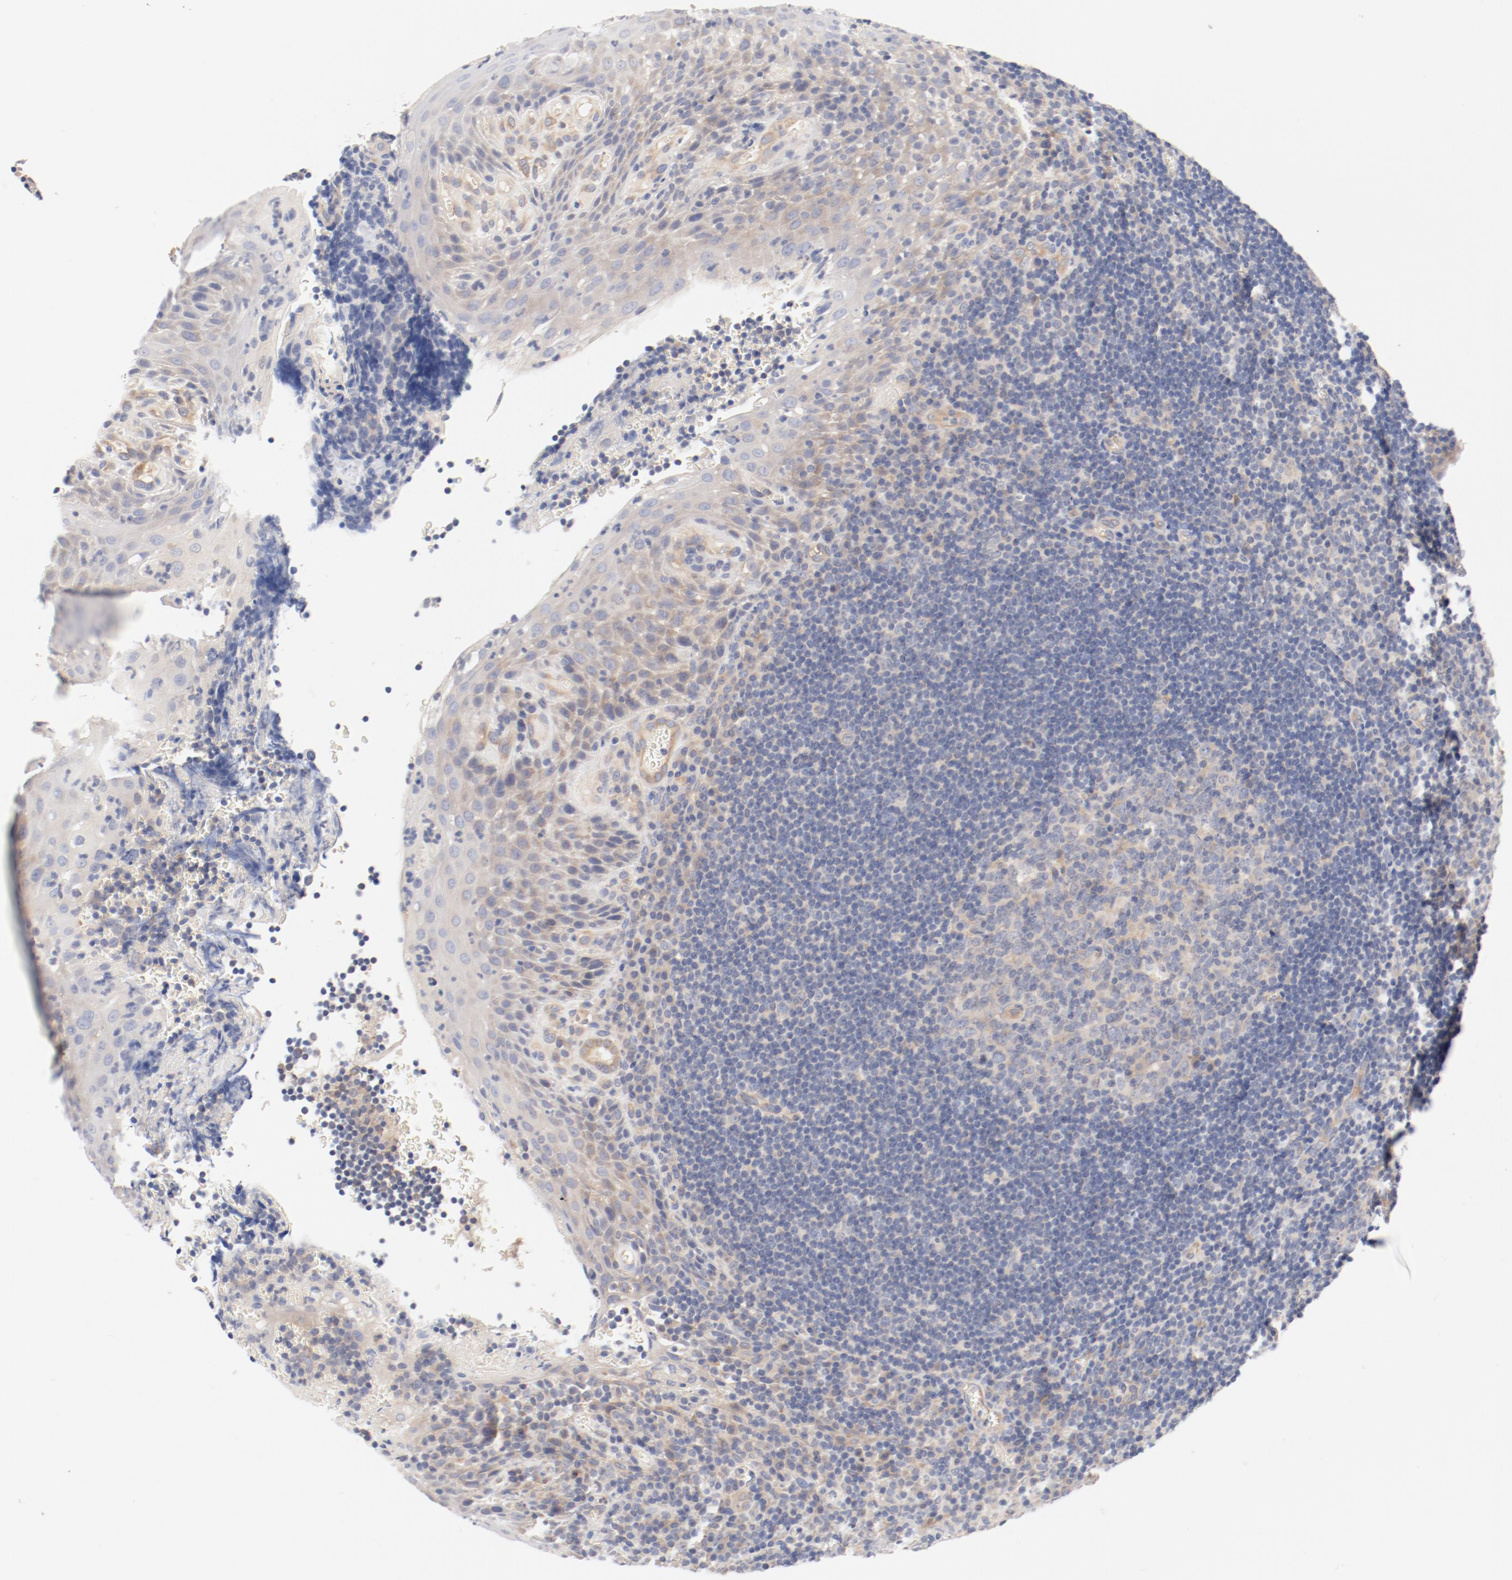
{"staining": {"intensity": "weak", "quantity": "<25%", "location": "cytoplasmic/membranous"}, "tissue": "tonsil", "cell_type": "Germinal center cells", "image_type": "normal", "snomed": [{"axis": "morphology", "description": "Normal tissue, NOS"}, {"axis": "topography", "description": "Tonsil"}], "caption": "This is a histopathology image of immunohistochemistry (IHC) staining of benign tonsil, which shows no staining in germinal center cells.", "gene": "DYNC1H1", "patient": {"sex": "male", "age": 20}}